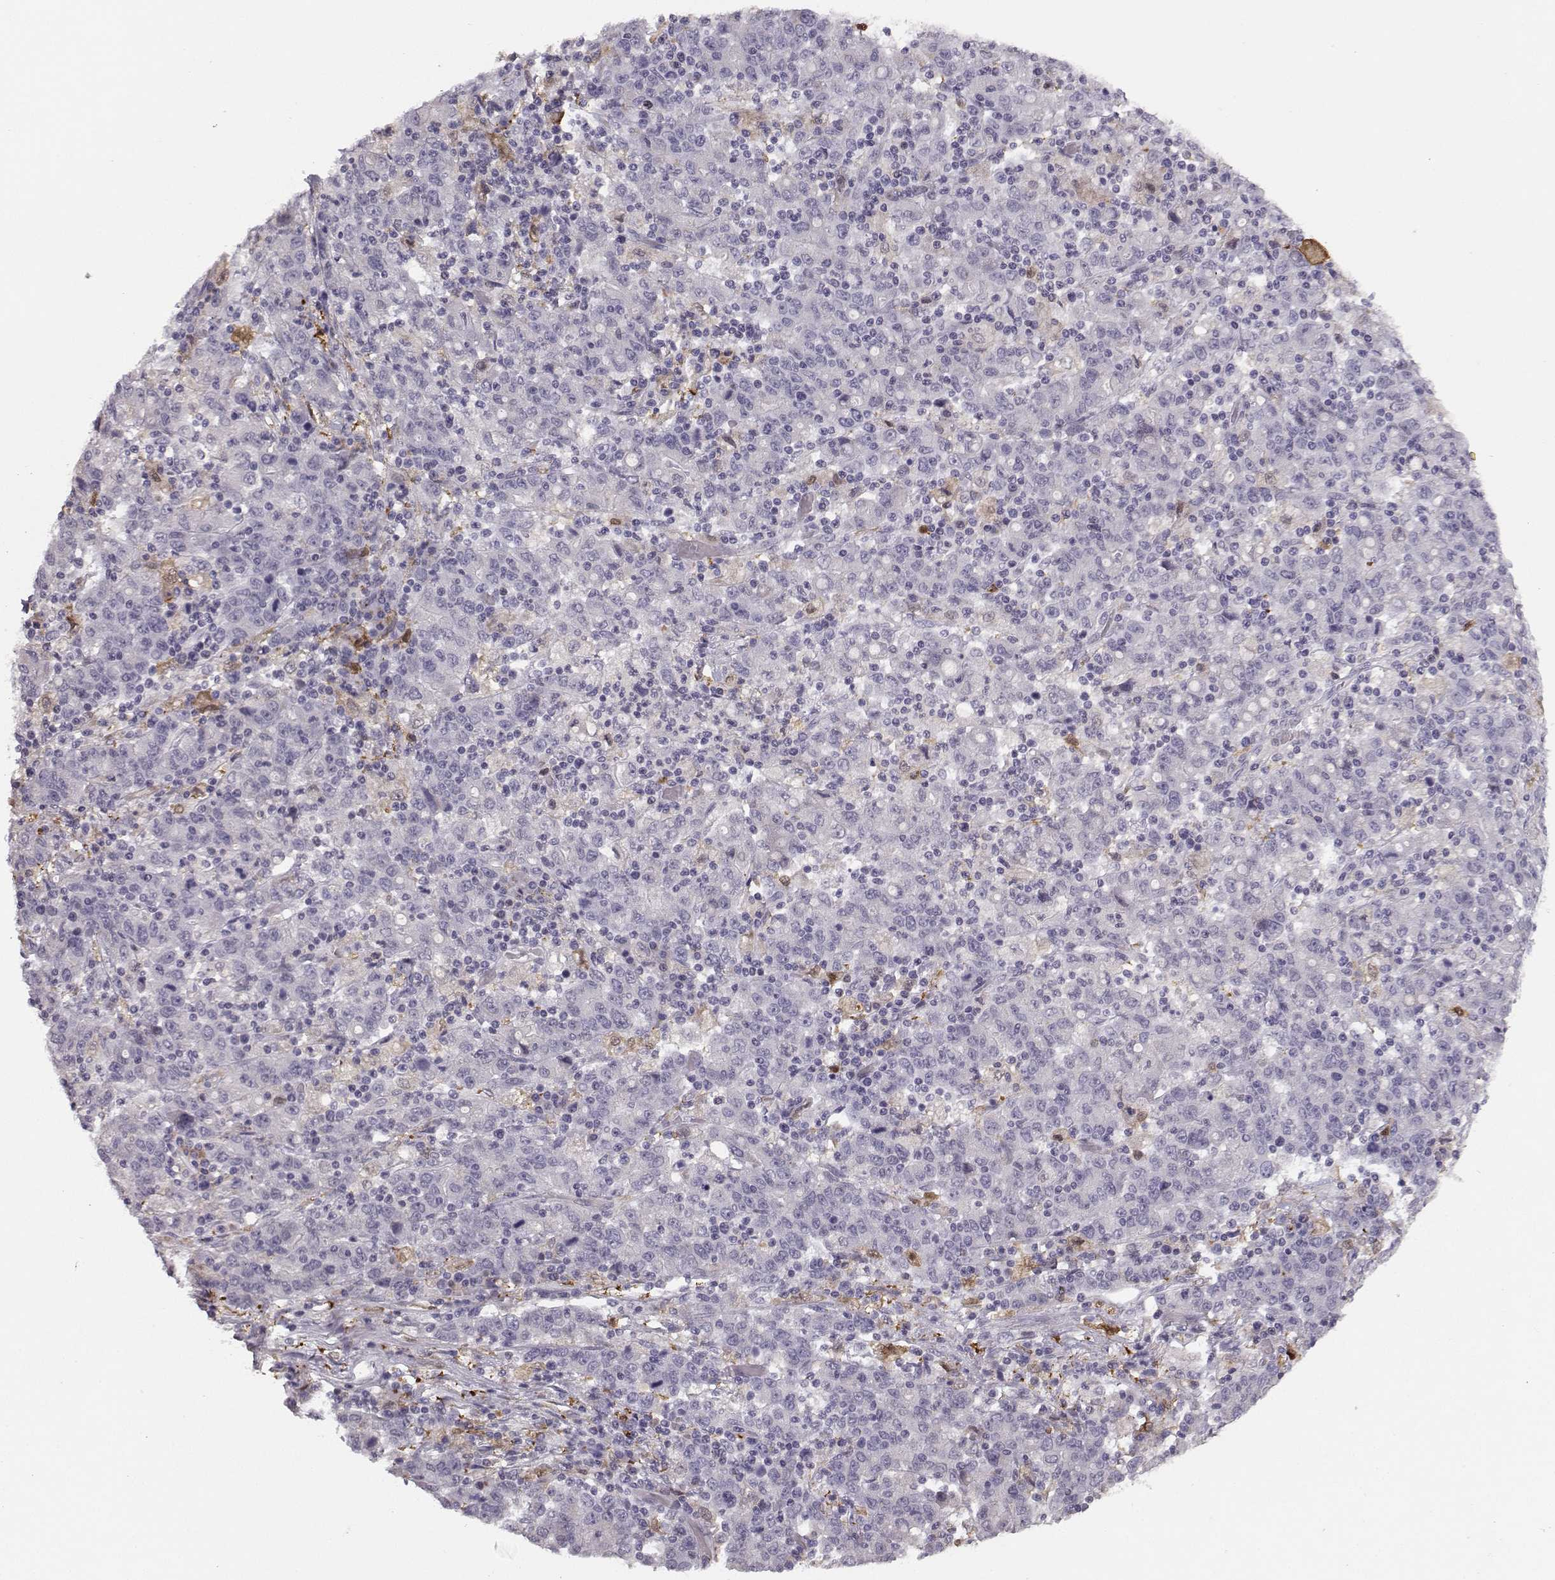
{"staining": {"intensity": "weak", "quantity": "<25%", "location": "cytoplasmic/membranous"}, "tissue": "stomach cancer", "cell_type": "Tumor cells", "image_type": "cancer", "snomed": [{"axis": "morphology", "description": "Adenocarcinoma, NOS"}, {"axis": "topography", "description": "Stomach, upper"}], "caption": "Immunohistochemistry (IHC) histopathology image of human stomach adenocarcinoma stained for a protein (brown), which displays no positivity in tumor cells.", "gene": "HTR7", "patient": {"sex": "male", "age": 69}}